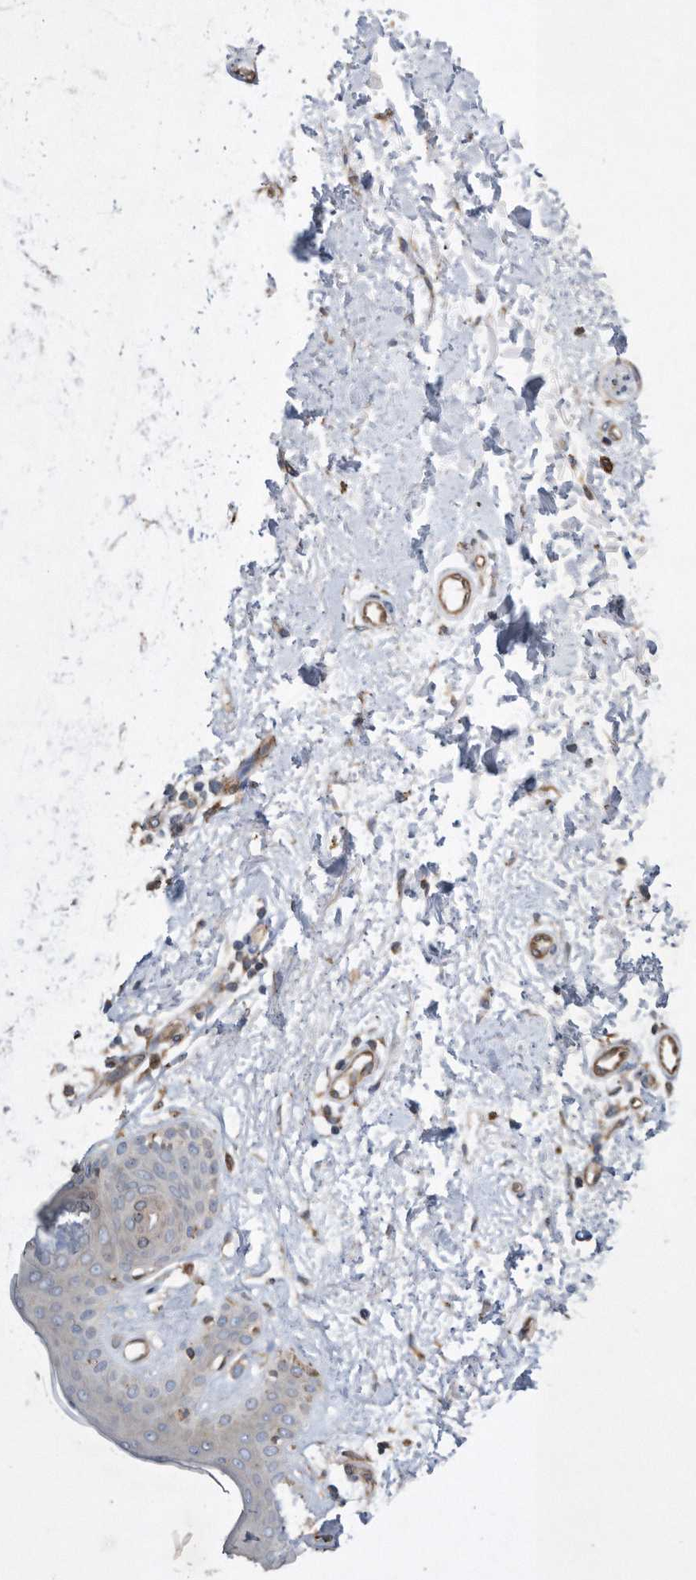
{"staining": {"intensity": "moderate", "quantity": ">75%", "location": "cytoplasmic/membranous"}, "tissue": "skin", "cell_type": "Fibroblasts", "image_type": "normal", "snomed": [{"axis": "morphology", "description": "Normal tissue, NOS"}, {"axis": "topography", "description": "Skin"}], "caption": "Immunohistochemical staining of normal skin displays medium levels of moderate cytoplasmic/membranous positivity in approximately >75% of fibroblasts. (Brightfield microscopy of DAB IHC at high magnification).", "gene": "PON2", "patient": {"sex": "female", "age": 64}}